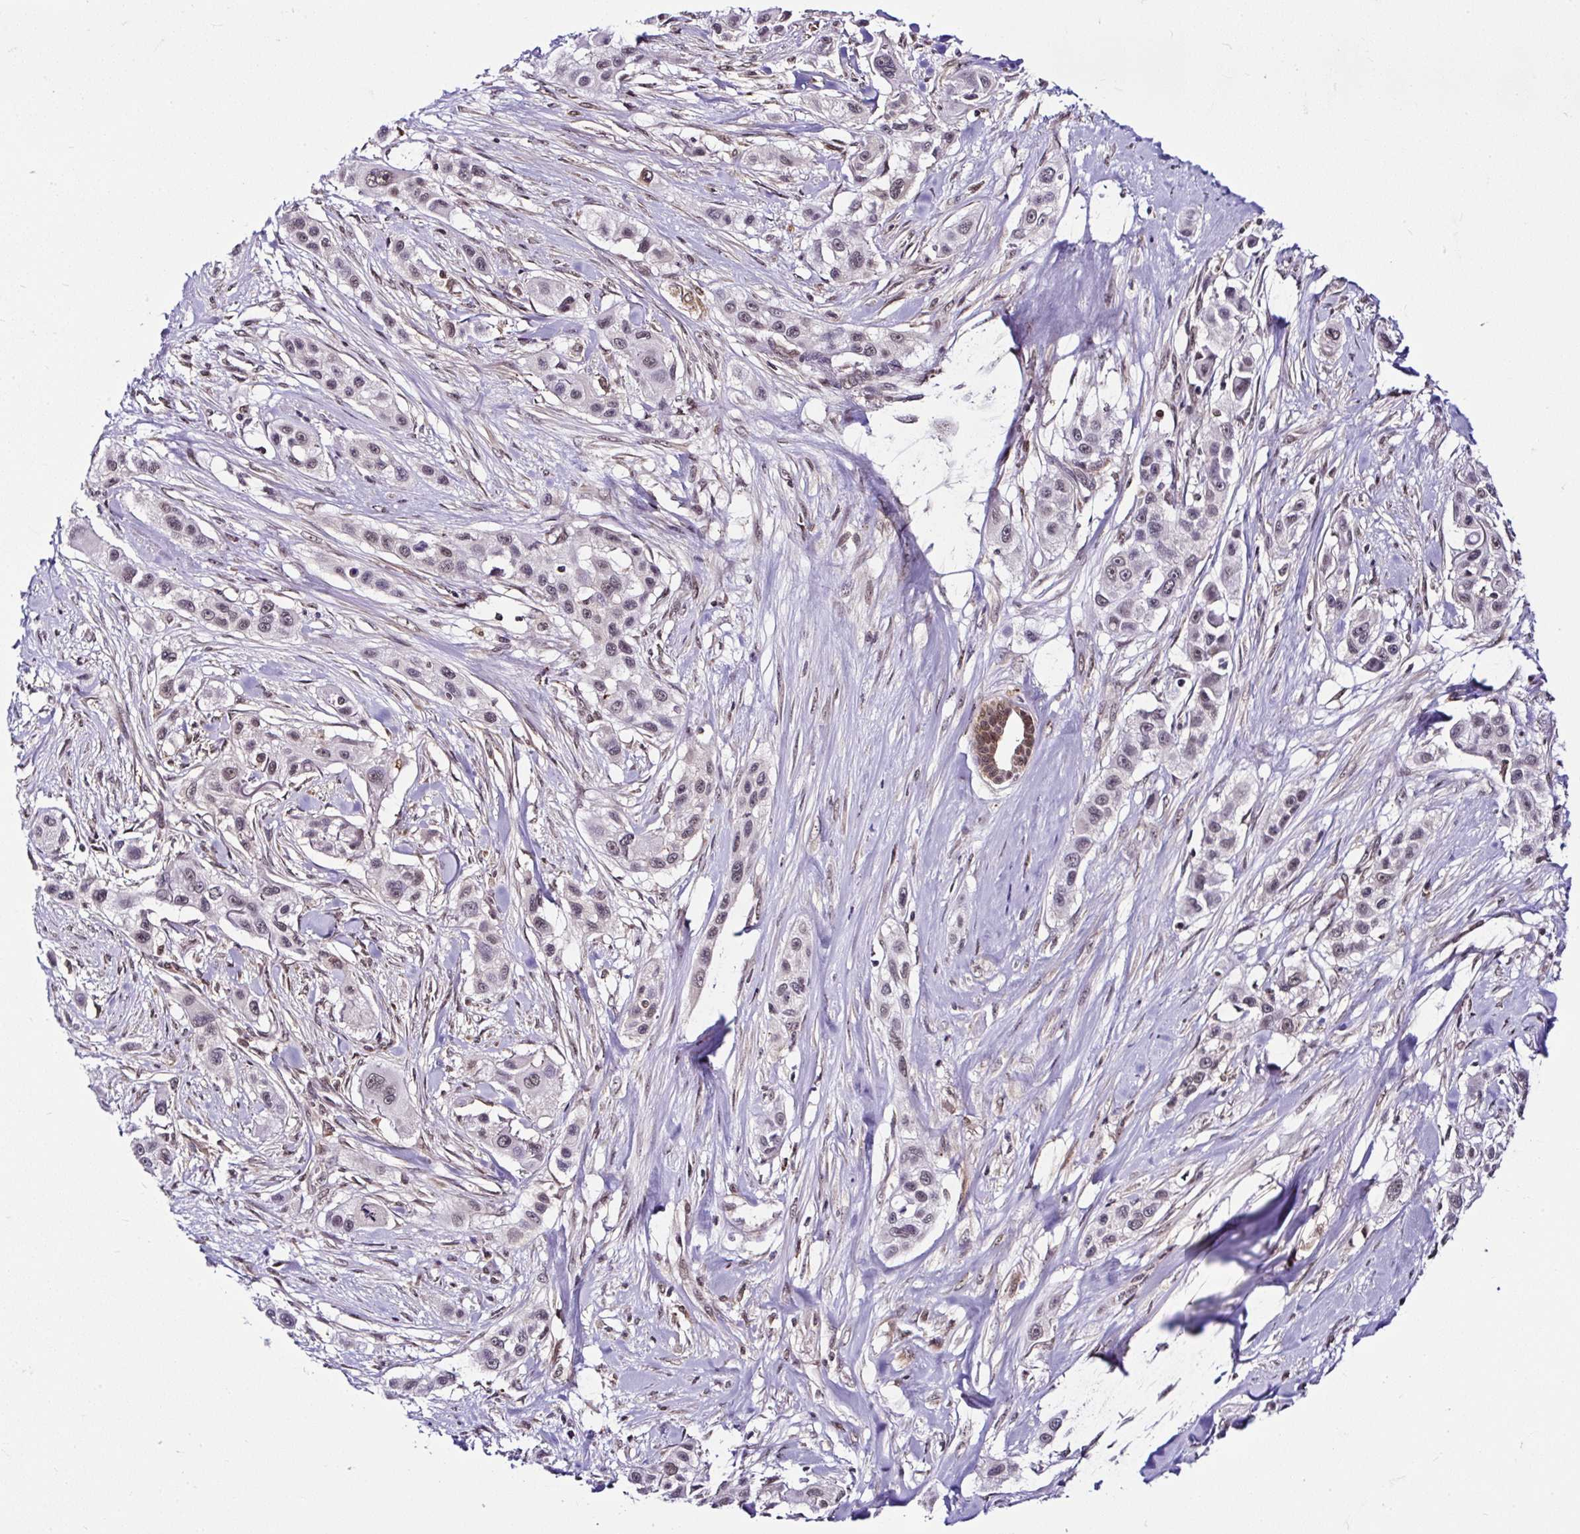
{"staining": {"intensity": "weak", "quantity": "25%-75%", "location": "nuclear"}, "tissue": "skin cancer", "cell_type": "Tumor cells", "image_type": "cancer", "snomed": [{"axis": "morphology", "description": "Squamous cell carcinoma, NOS"}, {"axis": "topography", "description": "Skin"}], "caption": "IHC image of human skin cancer (squamous cell carcinoma) stained for a protein (brown), which reveals low levels of weak nuclear positivity in about 25%-75% of tumor cells.", "gene": "PIN4", "patient": {"sex": "male", "age": 63}}